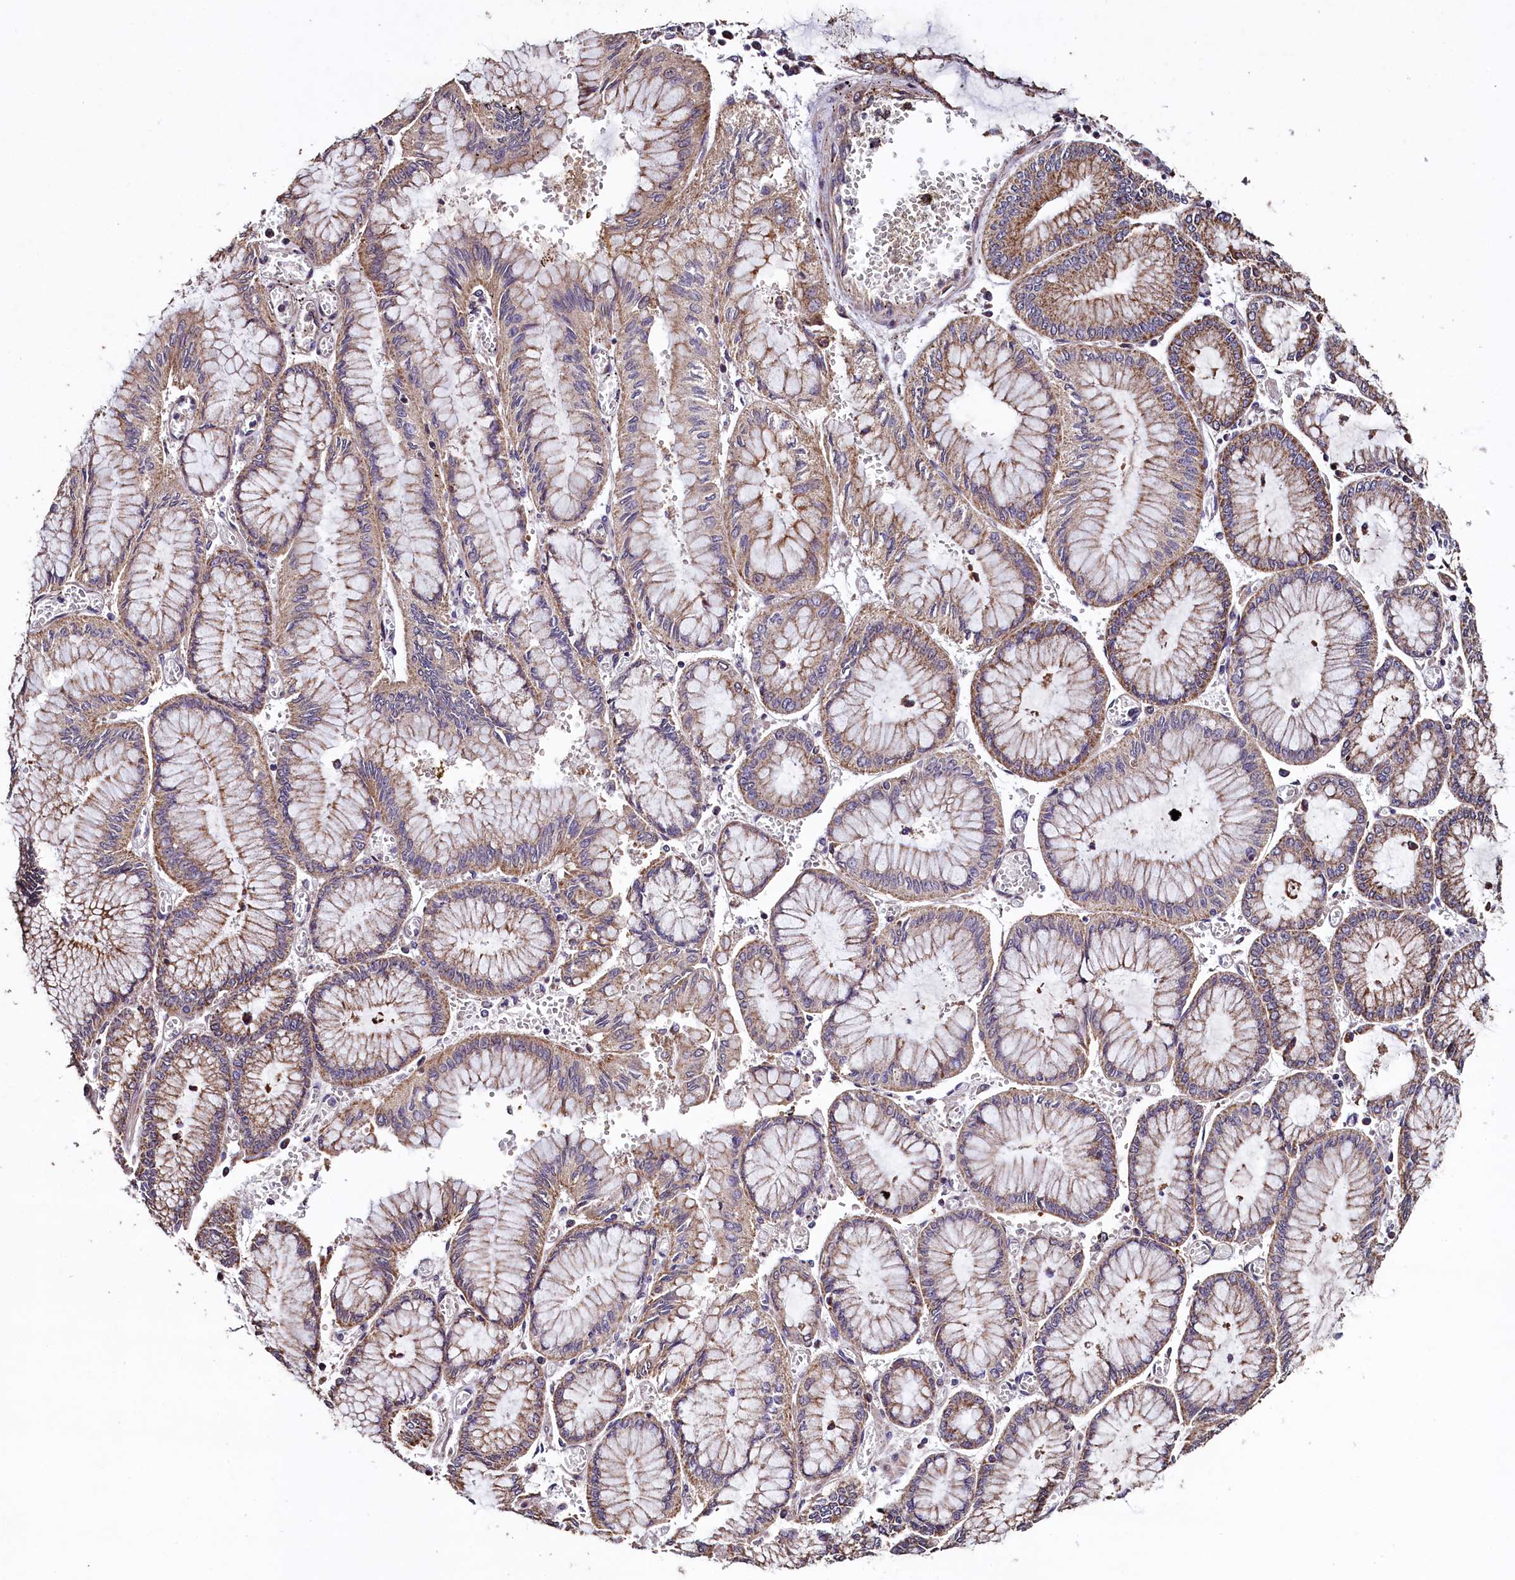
{"staining": {"intensity": "moderate", "quantity": "25%-75%", "location": "cytoplasmic/membranous"}, "tissue": "stomach cancer", "cell_type": "Tumor cells", "image_type": "cancer", "snomed": [{"axis": "morphology", "description": "Adenocarcinoma, NOS"}, {"axis": "topography", "description": "Stomach"}], "caption": "Moderate cytoplasmic/membranous staining for a protein is present in approximately 25%-75% of tumor cells of stomach cancer using immunohistochemistry (IHC).", "gene": "COQ9", "patient": {"sex": "male", "age": 76}}